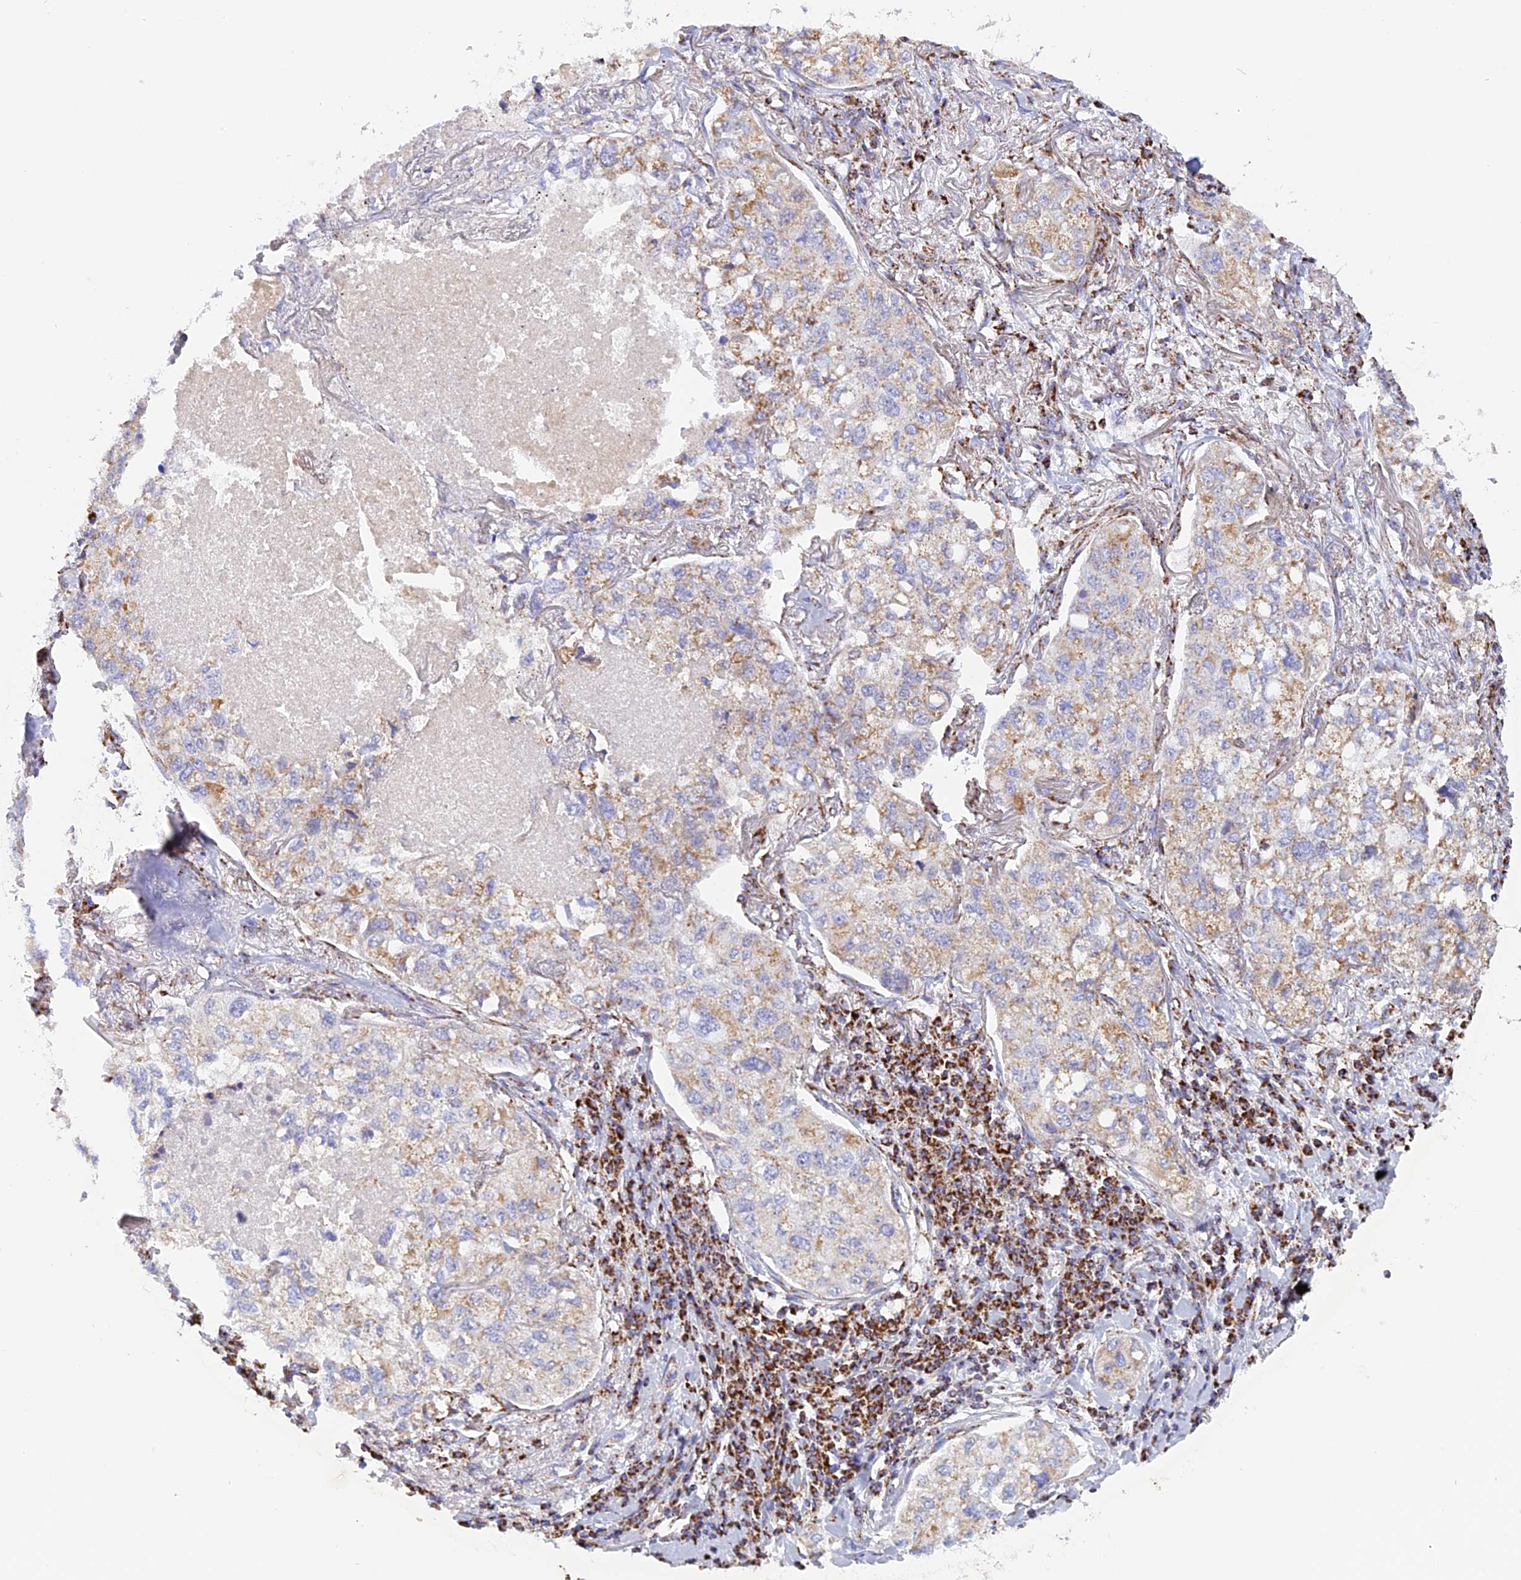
{"staining": {"intensity": "weak", "quantity": "25%-75%", "location": "cytoplasmic/membranous"}, "tissue": "lung cancer", "cell_type": "Tumor cells", "image_type": "cancer", "snomed": [{"axis": "morphology", "description": "Adenocarcinoma, NOS"}, {"axis": "topography", "description": "Lung"}], "caption": "IHC photomicrograph of human lung adenocarcinoma stained for a protein (brown), which demonstrates low levels of weak cytoplasmic/membranous expression in approximately 25%-75% of tumor cells.", "gene": "KCNG1", "patient": {"sex": "male", "age": 65}}